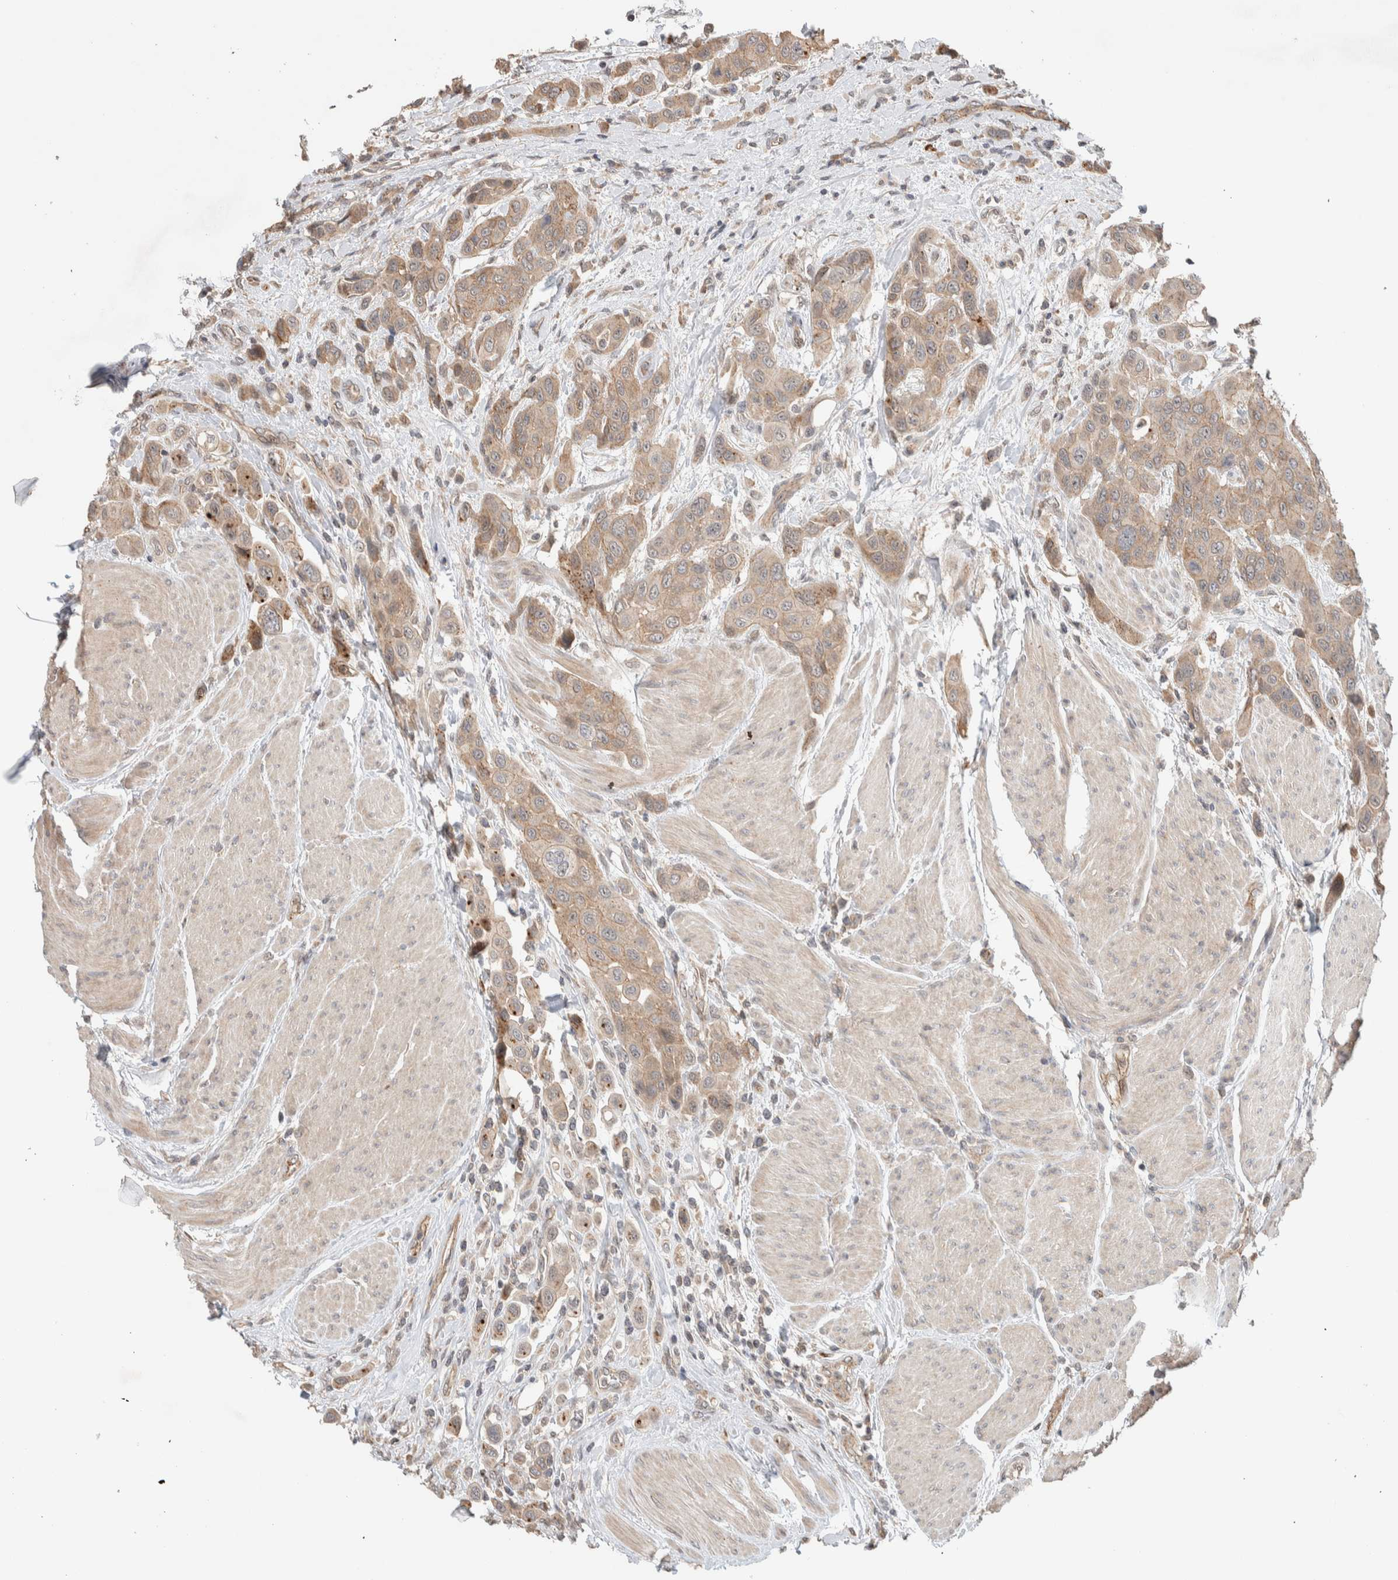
{"staining": {"intensity": "weak", "quantity": "25%-75%", "location": "cytoplasmic/membranous"}, "tissue": "urothelial cancer", "cell_type": "Tumor cells", "image_type": "cancer", "snomed": [{"axis": "morphology", "description": "Urothelial carcinoma, High grade"}, {"axis": "topography", "description": "Urinary bladder"}], "caption": "Immunohistochemistry (IHC) photomicrograph of human urothelial cancer stained for a protein (brown), which demonstrates low levels of weak cytoplasmic/membranous expression in approximately 25%-75% of tumor cells.", "gene": "DEPTOR", "patient": {"sex": "male", "age": 50}}